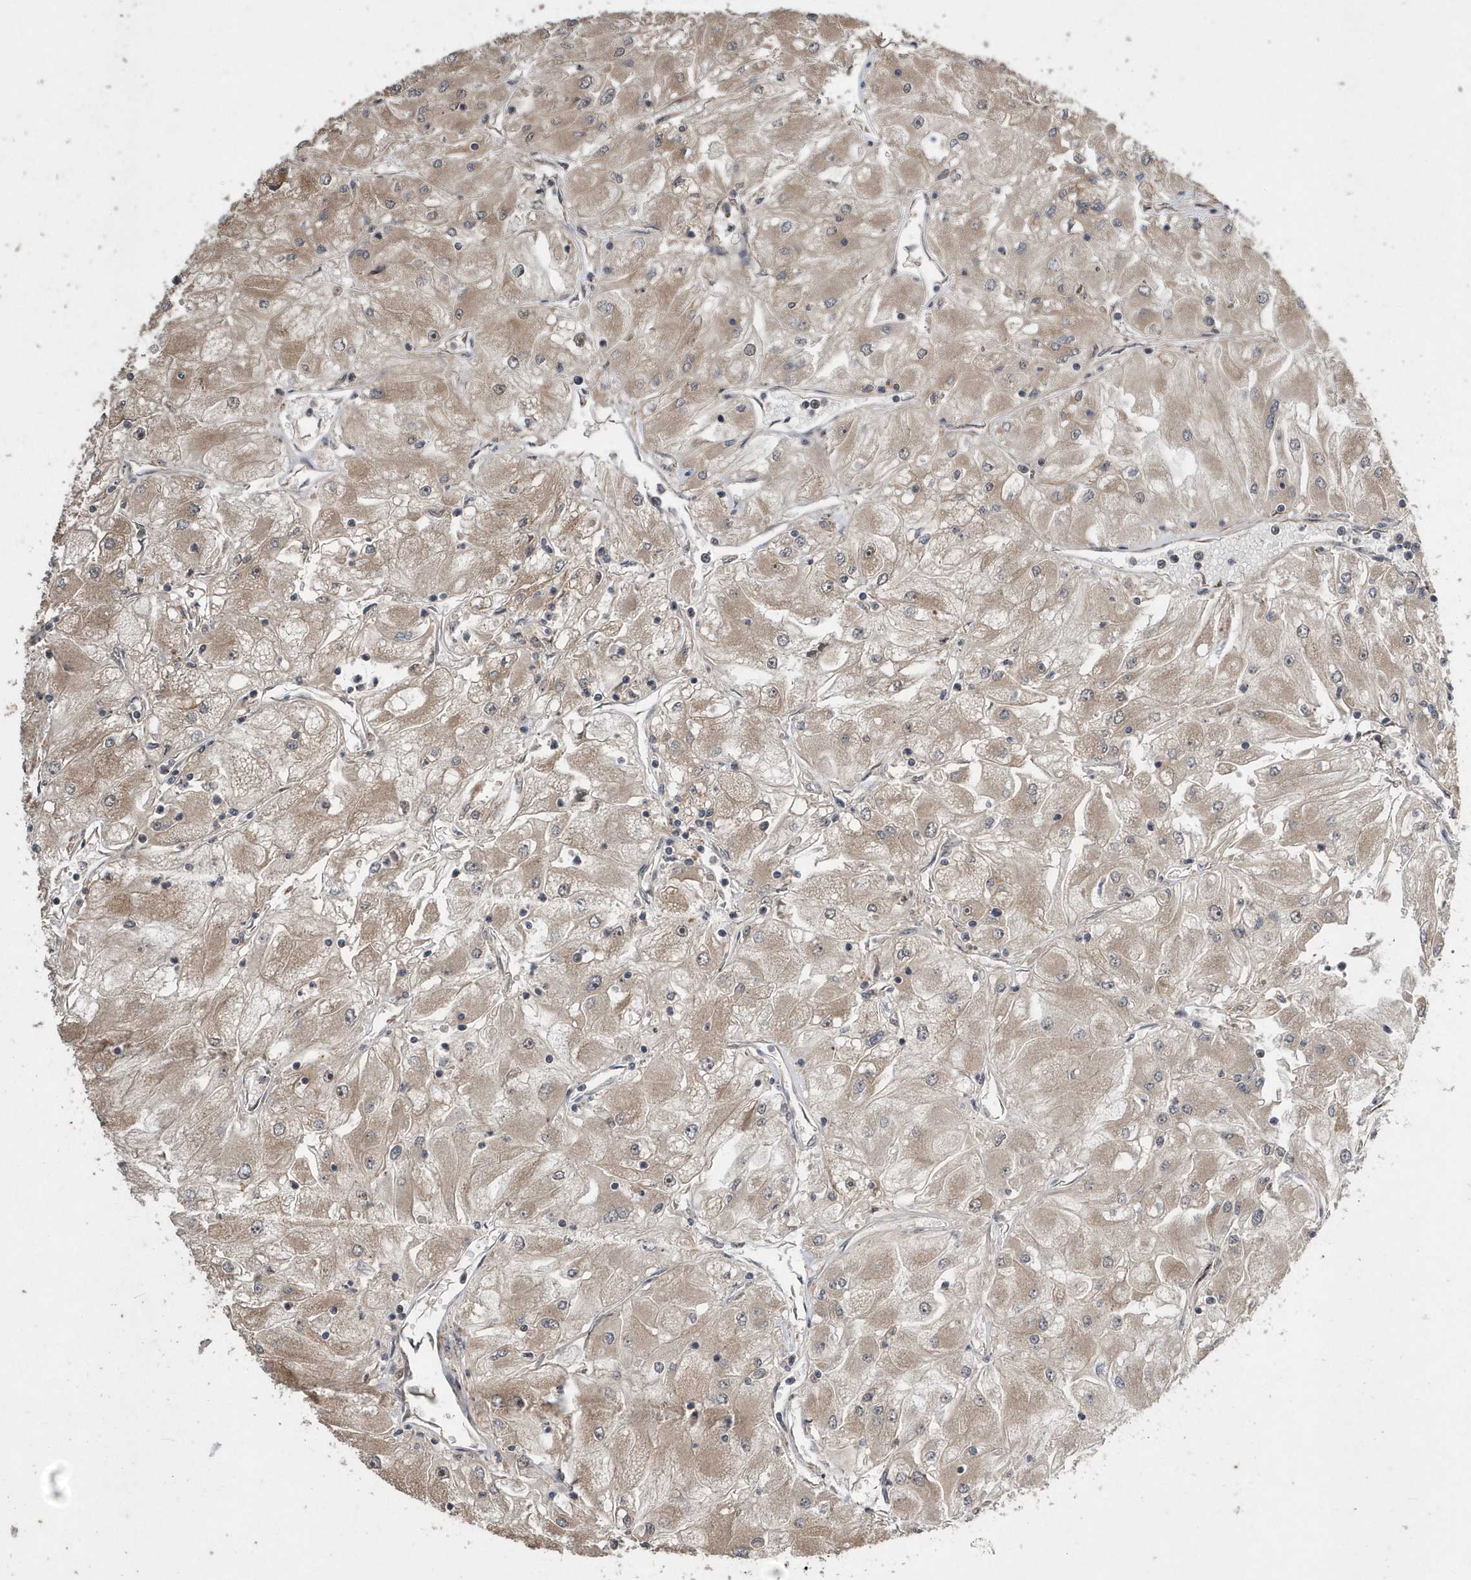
{"staining": {"intensity": "weak", "quantity": "25%-75%", "location": "cytoplasmic/membranous"}, "tissue": "renal cancer", "cell_type": "Tumor cells", "image_type": "cancer", "snomed": [{"axis": "morphology", "description": "Adenocarcinoma, NOS"}, {"axis": "topography", "description": "Kidney"}], "caption": "Tumor cells show low levels of weak cytoplasmic/membranous staining in approximately 25%-75% of cells in adenocarcinoma (renal).", "gene": "WASHC5", "patient": {"sex": "male", "age": 80}}